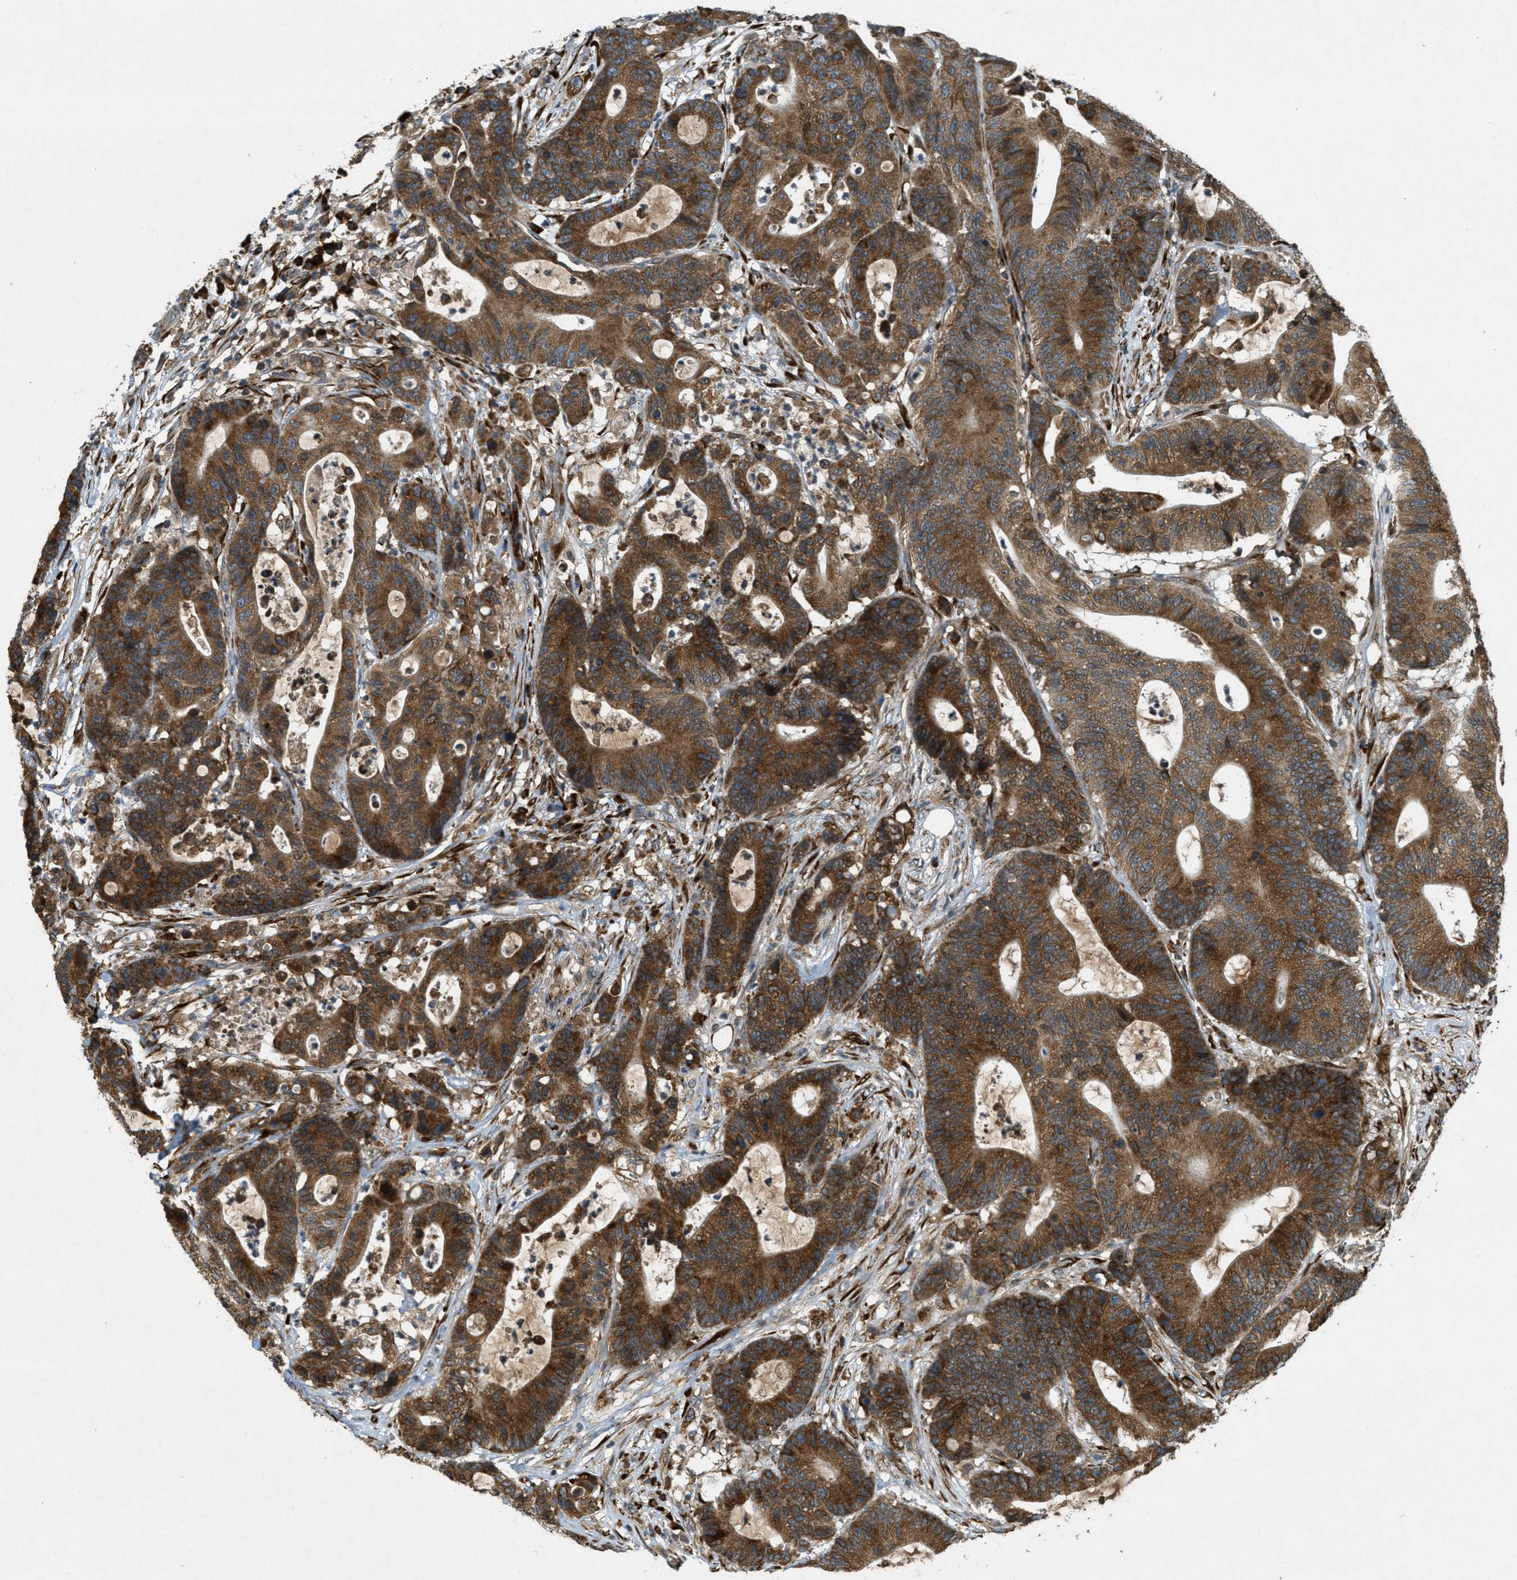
{"staining": {"intensity": "strong", "quantity": ">75%", "location": "cytoplasmic/membranous"}, "tissue": "colorectal cancer", "cell_type": "Tumor cells", "image_type": "cancer", "snomed": [{"axis": "morphology", "description": "Adenocarcinoma, NOS"}, {"axis": "topography", "description": "Colon"}], "caption": "A photomicrograph of colorectal cancer stained for a protein reveals strong cytoplasmic/membranous brown staining in tumor cells.", "gene": "PCDH18", "patient": {"sex": "female", "age": 84}}